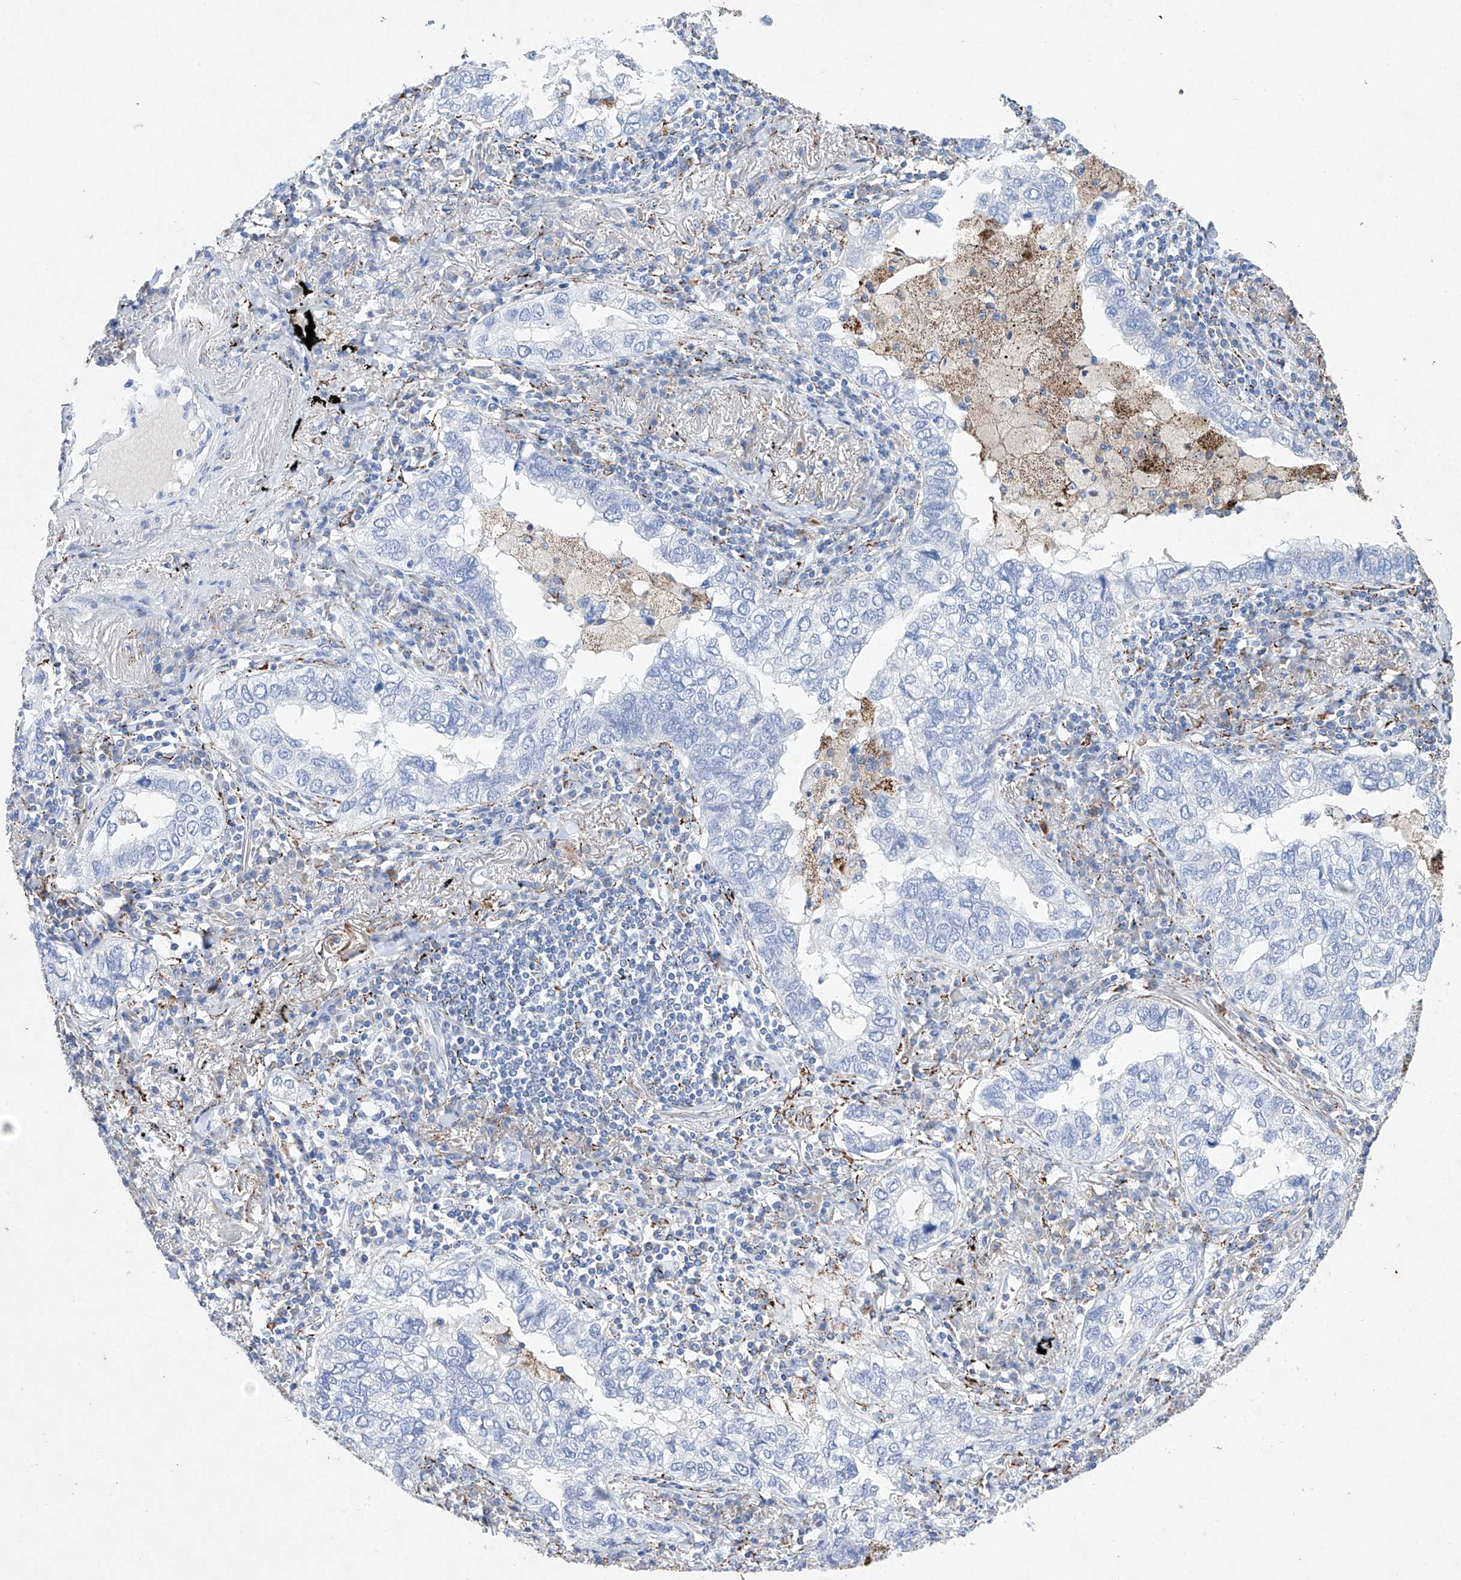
{"staining": {"intensity": "negative", "quantity": "none", "location": "none"}, "tissue": "lung cancer", "cell_type": "Tumor cells", "image_type": "cancer", "snomed": [{"axis": "morphology", "description": "Adenocarcinoma, NOS"}, {"axis": "topography", "description": "Lung"}], "caption": "This is a micrograph of immunohistochemistry (IHC) staining of lung cancer, which shows no expression in tumor cells.", "gene": "NRROS", "patient": {"sex": "male", "age": 65}}